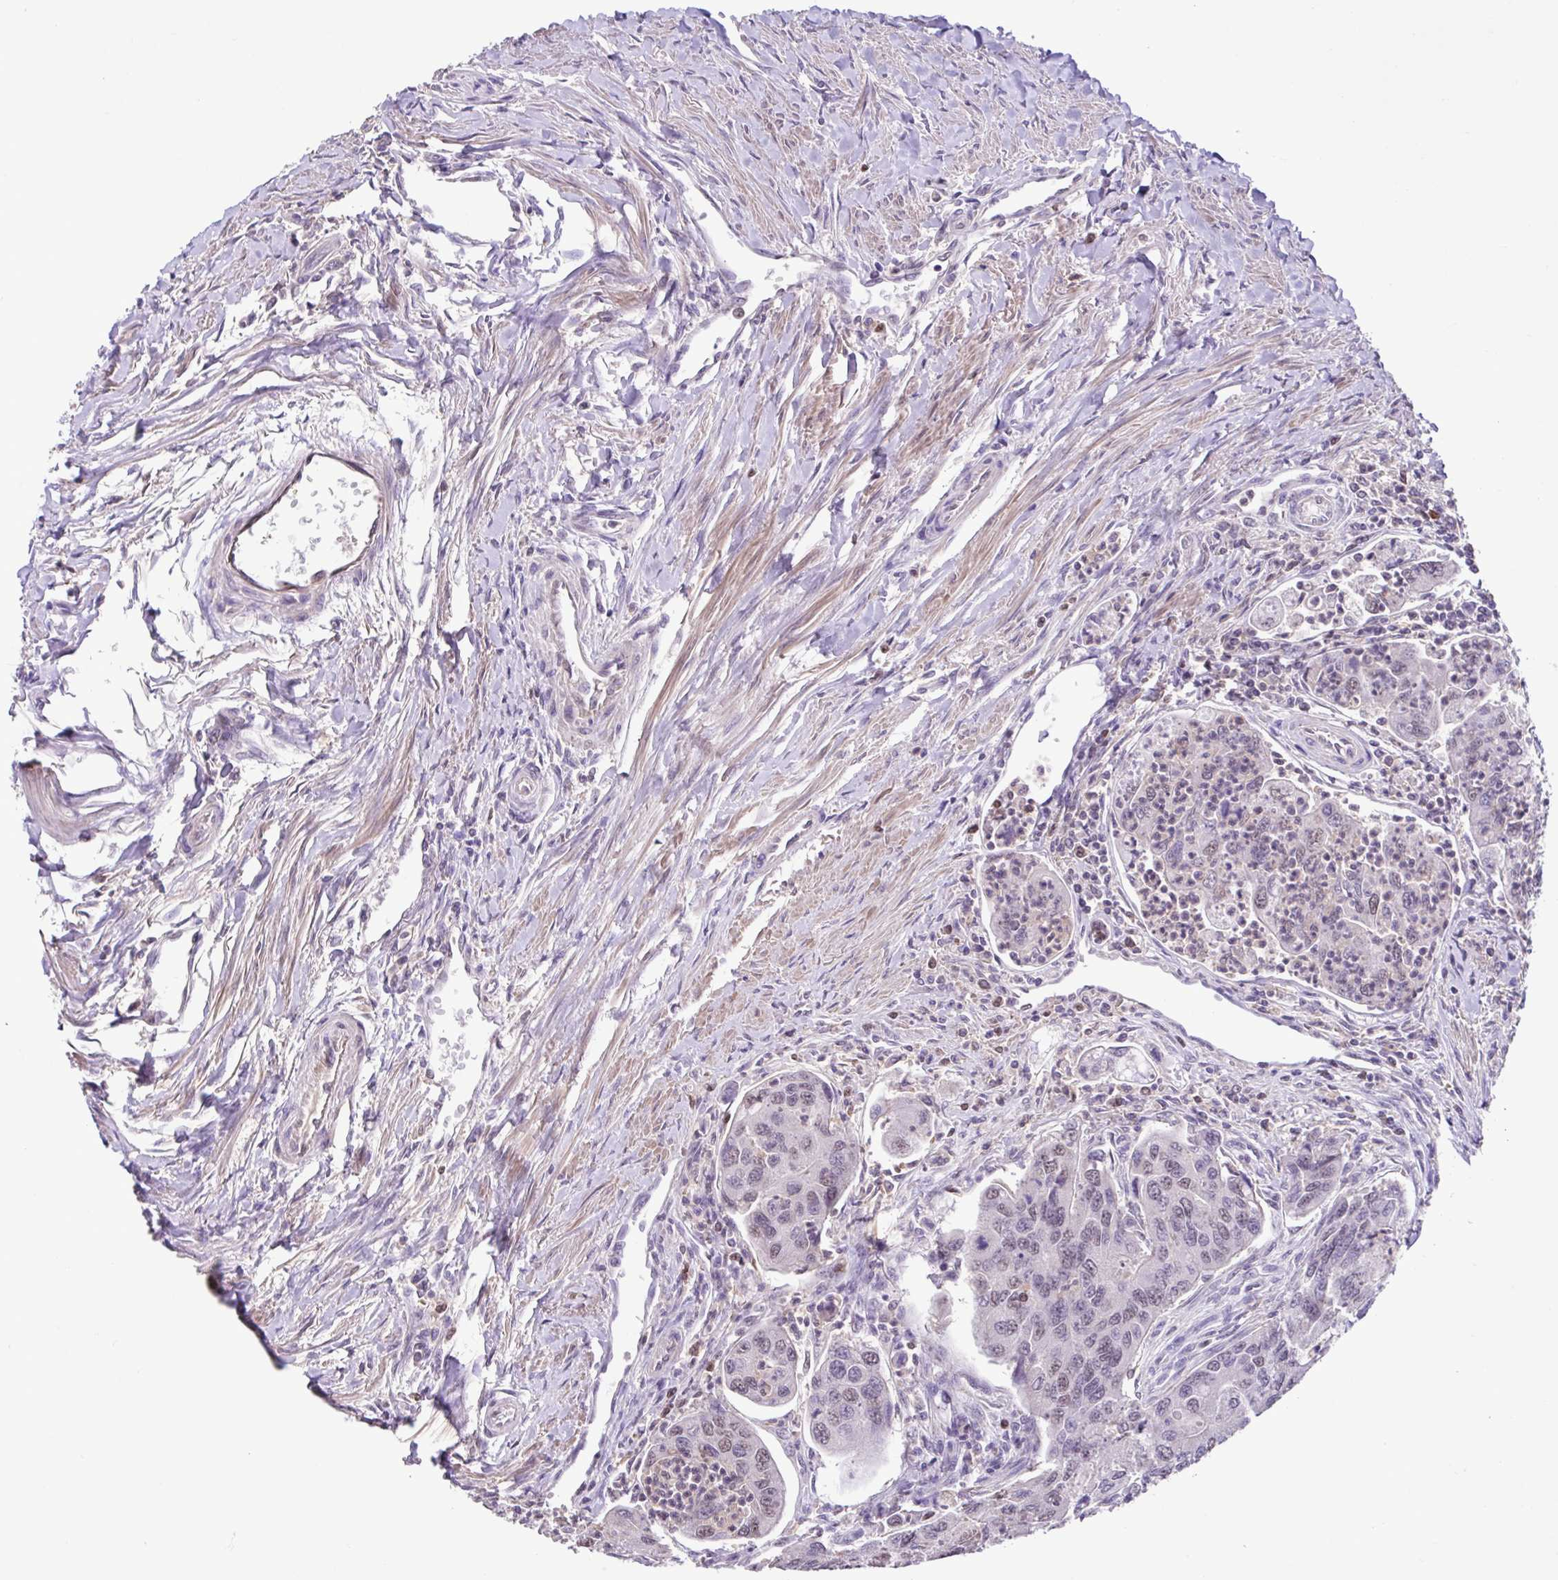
{"staining": {"intensity": "weak", "quantity": ">75%", "location": "nuclear"}, "tissue": "colorectal cancer", "cell_type": "Tumor cells", "image_type": "cancer", "snomed": [{"axis": "morphology", "description": "Adenocarcinoma, NOS"}, {"axis": "topography", "description": "Colon"}], "caption": "Protein expression analysis of human colorectal adenocarcinoma reveals weak nuclear expression in approximately >75% of tumor cells.", "gene": "ACTRT3", "patient": {"sex": "female", "age": 67}}